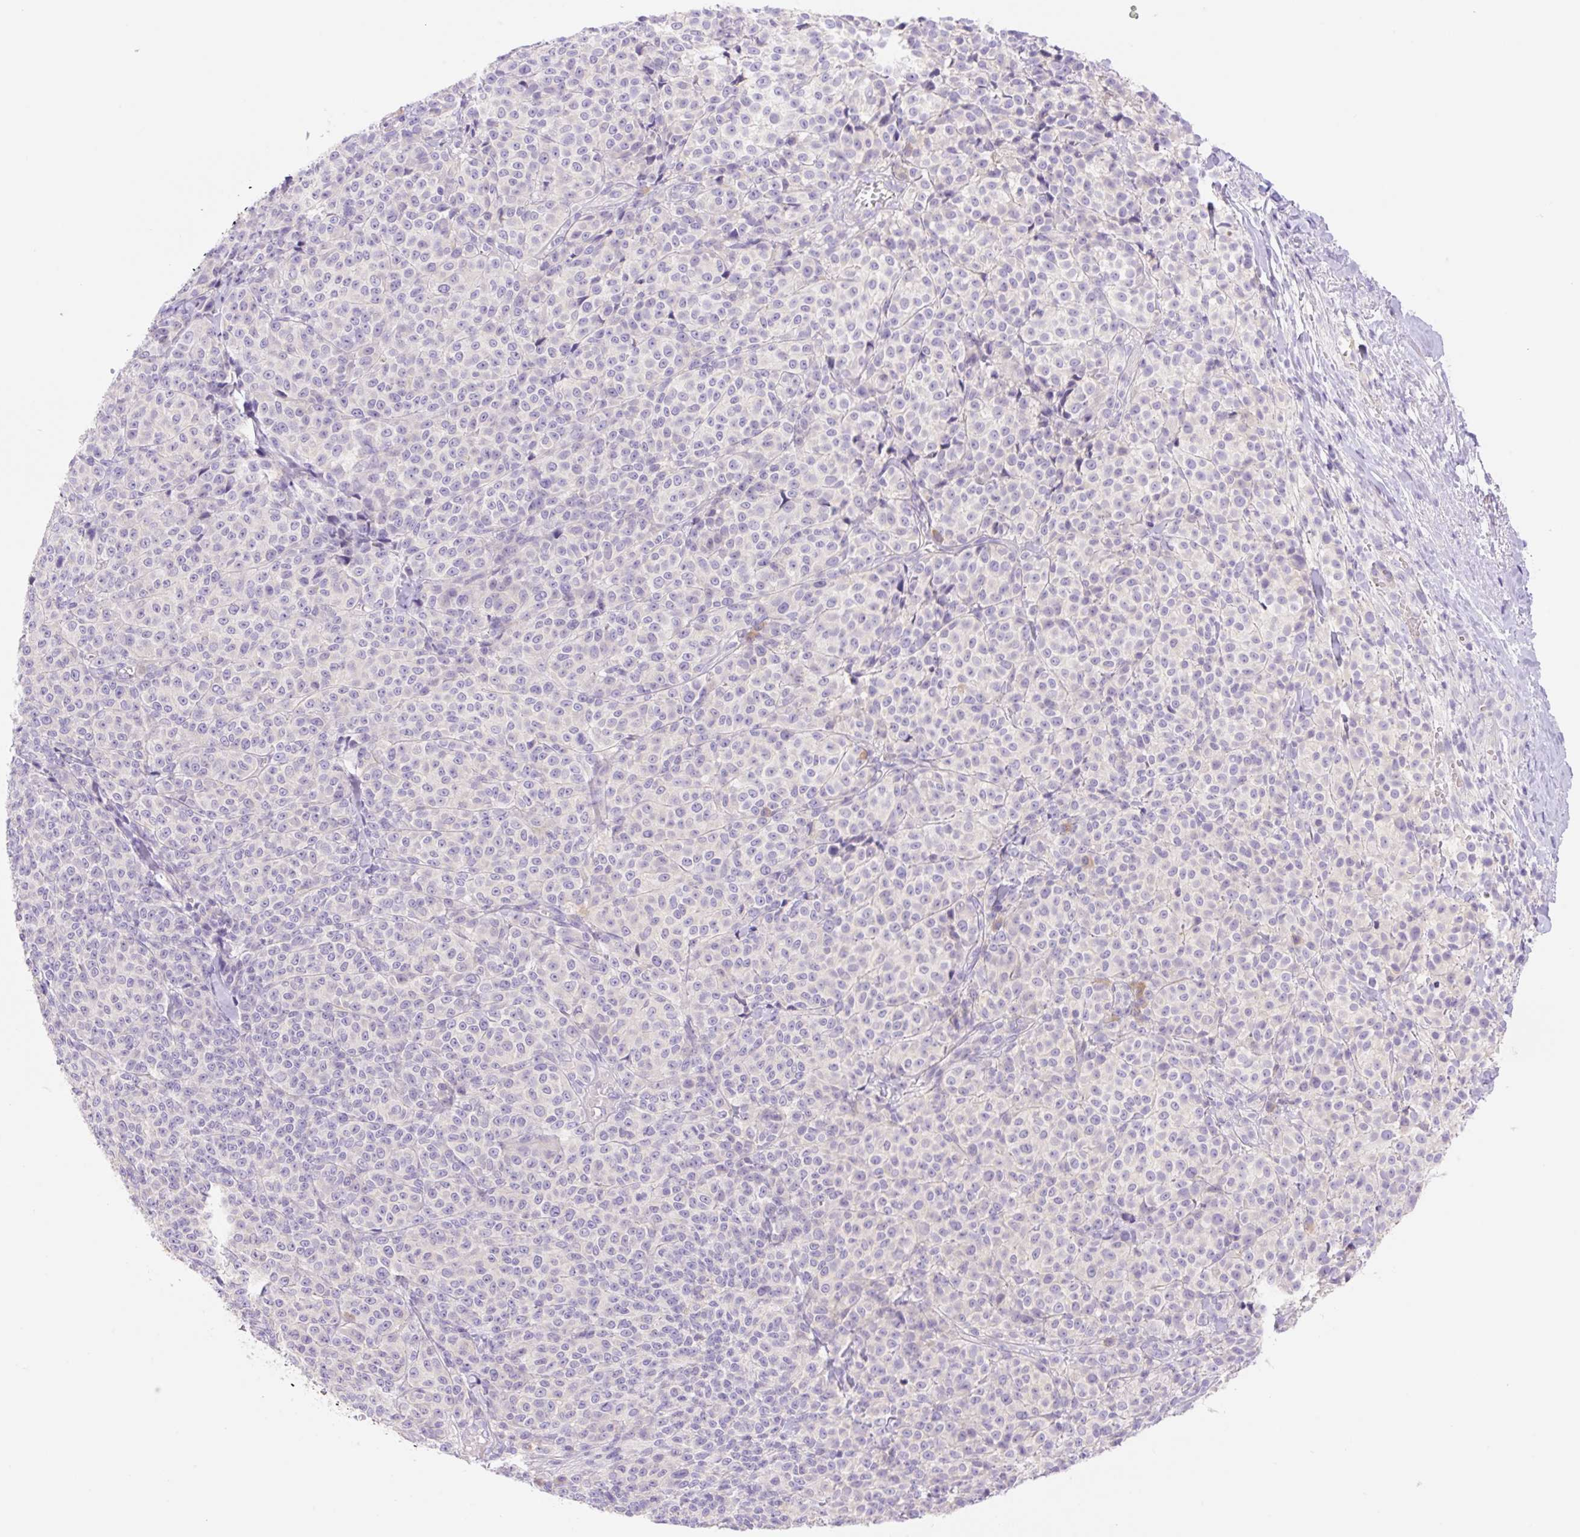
{"staining": {"intensity": "negative", "quantity": "none", "location": "none"}, "tissue": "melanoma", "cell_type": "Tumor cells", "image_type": "cancer", "snomed": [{"axis": "morphology", "description": "Normal tissue, NOS"}, {"axis": "morphology", "description": "Malignant melanoma, NOS"}, {"axis": "topography", "description": "Skin"}], "caption": "IHC micrograph of neoplastic tissue: human malignant melanoma stained with DAB exhibits no significant protein staining in tumor cells.", "gene": "DENND5A", "patient": {"sex": "female", "age": 34}}